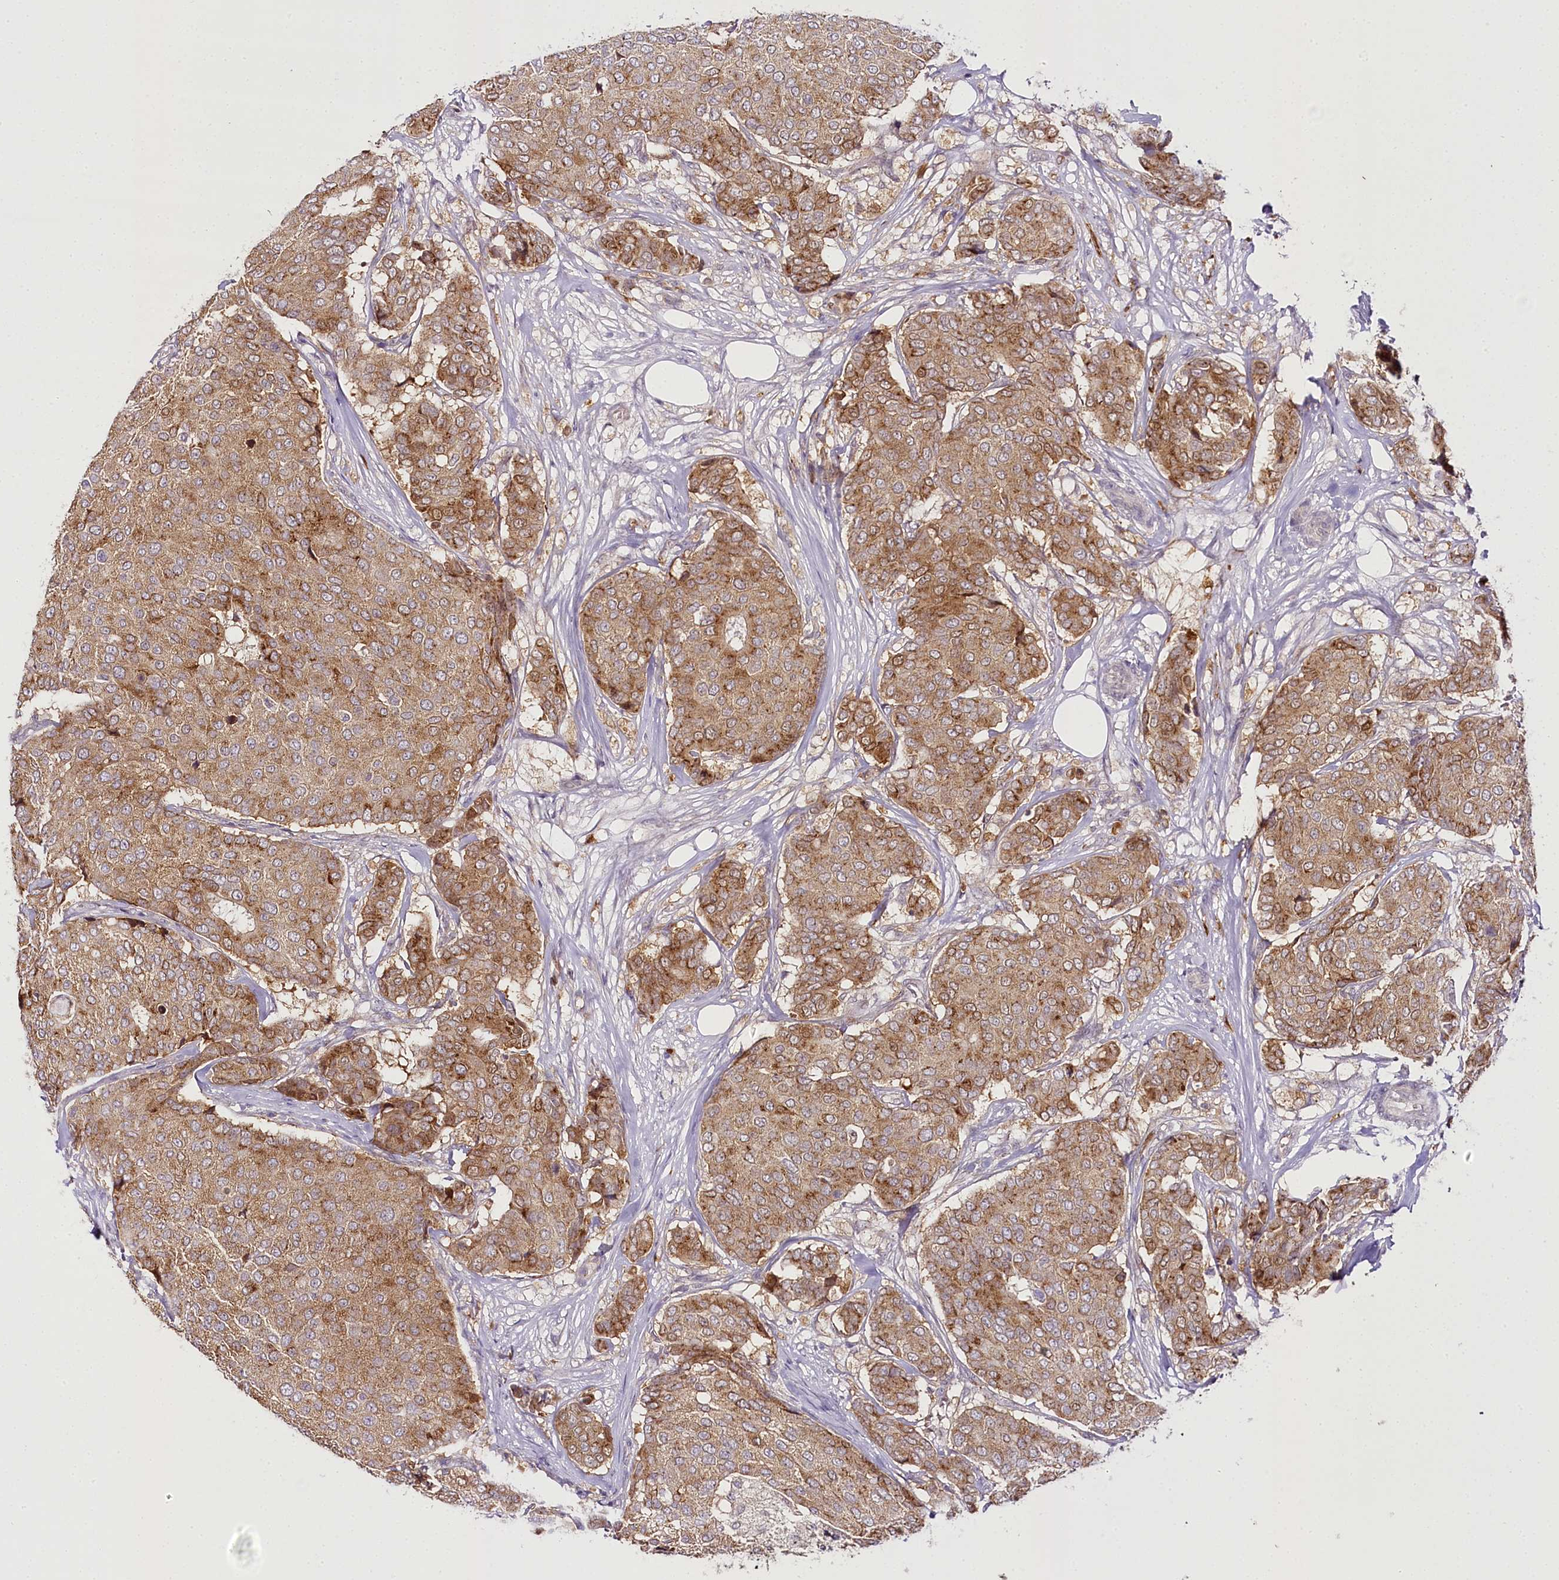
{"staining": {"intensity": "moderate", "quantity": ">75%", "location": "cytoplasmic/membranous"}, "tissue": "breast cancer", "cell_type": "Tumor cells", "image_type": "cancer", "snomed": [{"axis": "morphology", "description": "Duct carcinoma"}, {"axis": "topography", "description": "Breast"}], "caption": "Protein analysis of invasive ductal carcinoma (breast) tissue exhibits moderate cytoplasmic/membranous expression in approximately >75% of tumor cells. (DAB (3,3'-diaminobenzidine) IHC, brown staining for protein, blue staining for nuclei).", "gene": "VWA5A", "patient": {"sex": "female", "age": 75}}